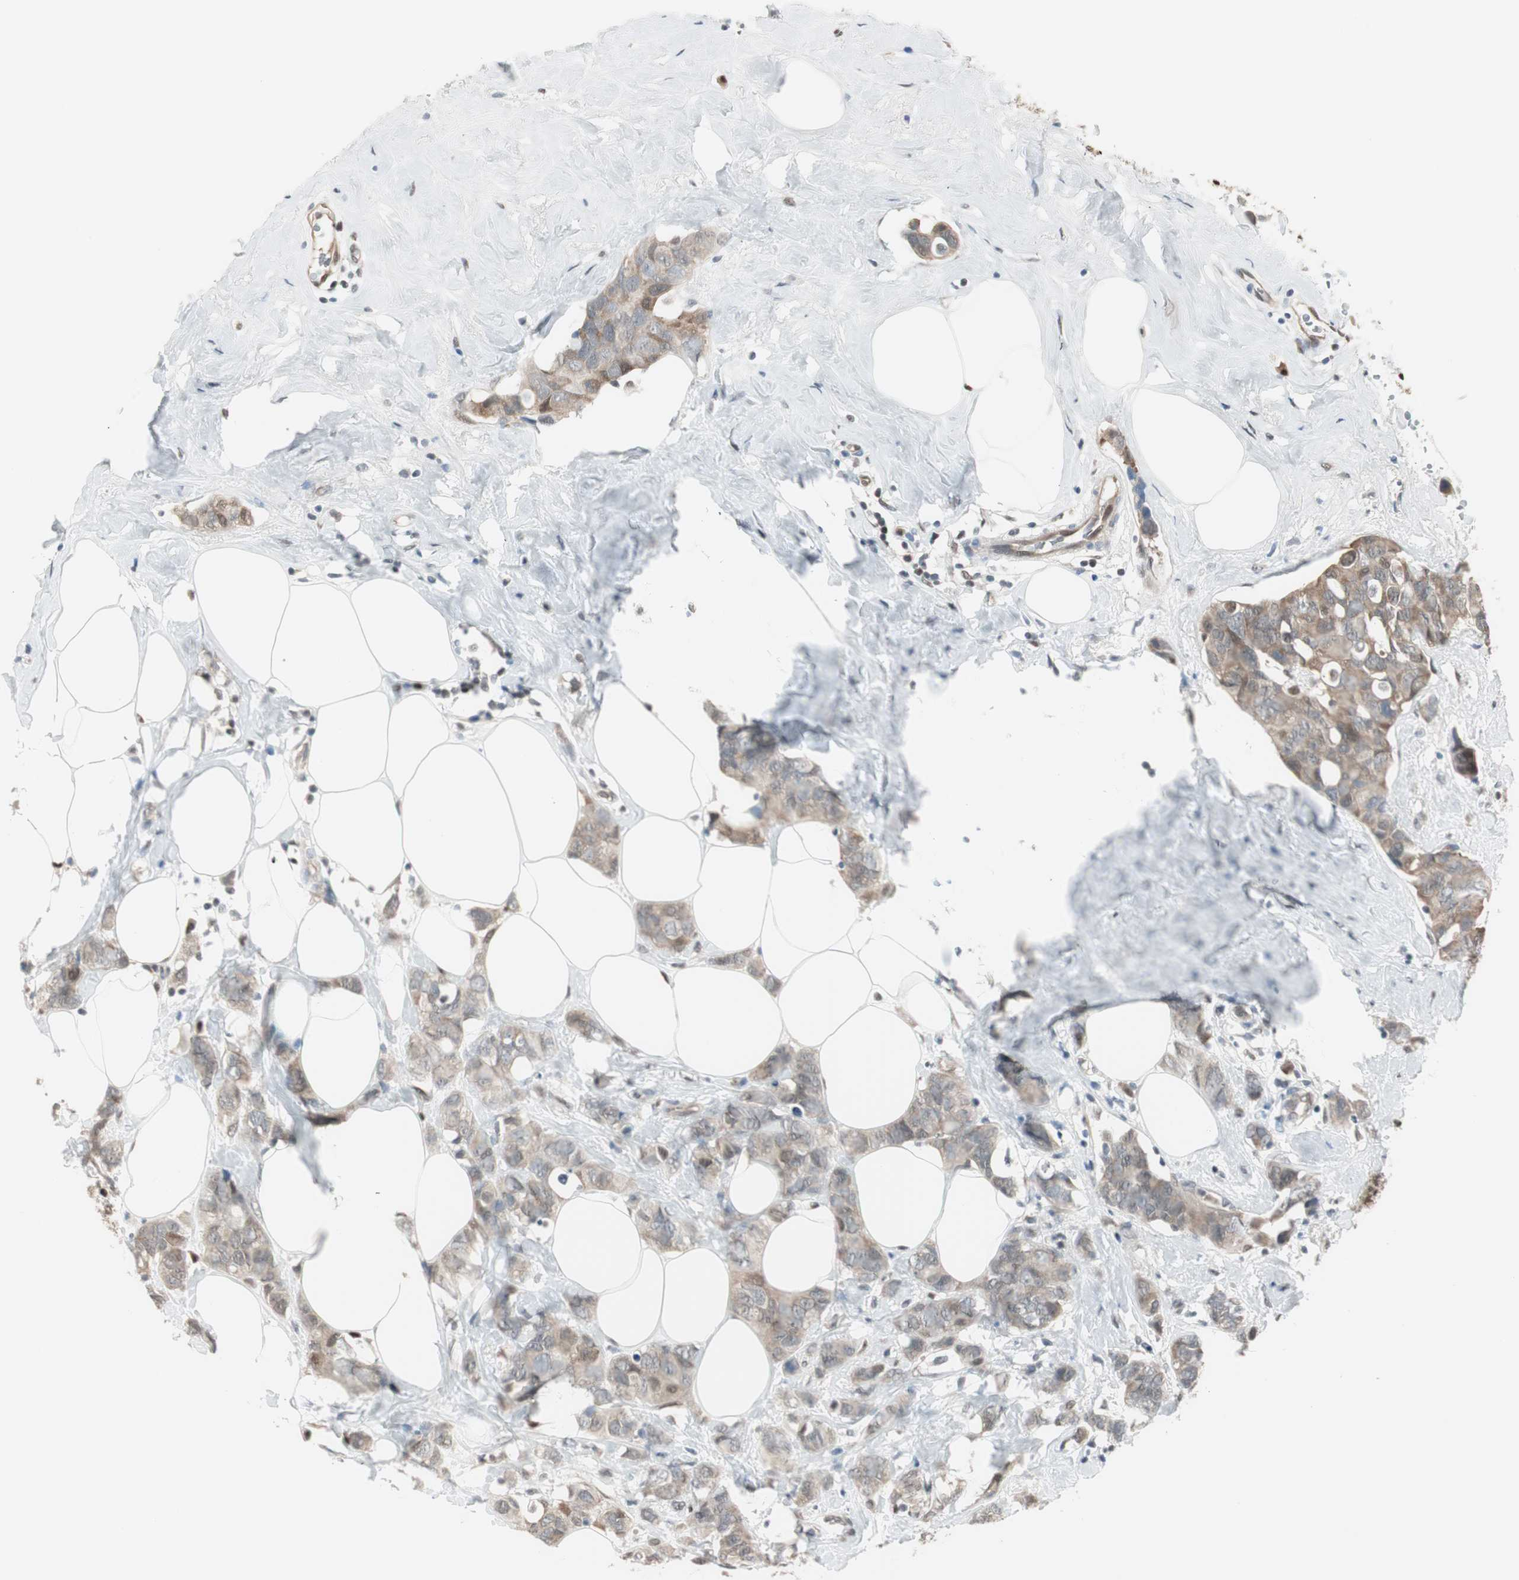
{"staining": {"intensity": "moderate", "quantity": ">75%", "location": "cytoplasmic/membranous"}, "tissue": "breast cancer", "cell_type": "Tumor cells", "image_type": "cancer", "snomed": [{"axis": "morphology", "description": "Normal tissue, NOS"}, {"axis": "morphology", "description": "Duct carcinoma"}, {"axis": "topography", "description": "Breast"}], "caption": "Breast cancer (intraductal carcinoma) was stained to show a protein in brown. There is medium levels of moderate cytoplasmic/membranous expression in approximately >75% of tumor cells. (Brightfield microscopy of DAB IHC at high magnification).", "gene": "LONP2", "patient": {"sex": "female", "age": 50}}